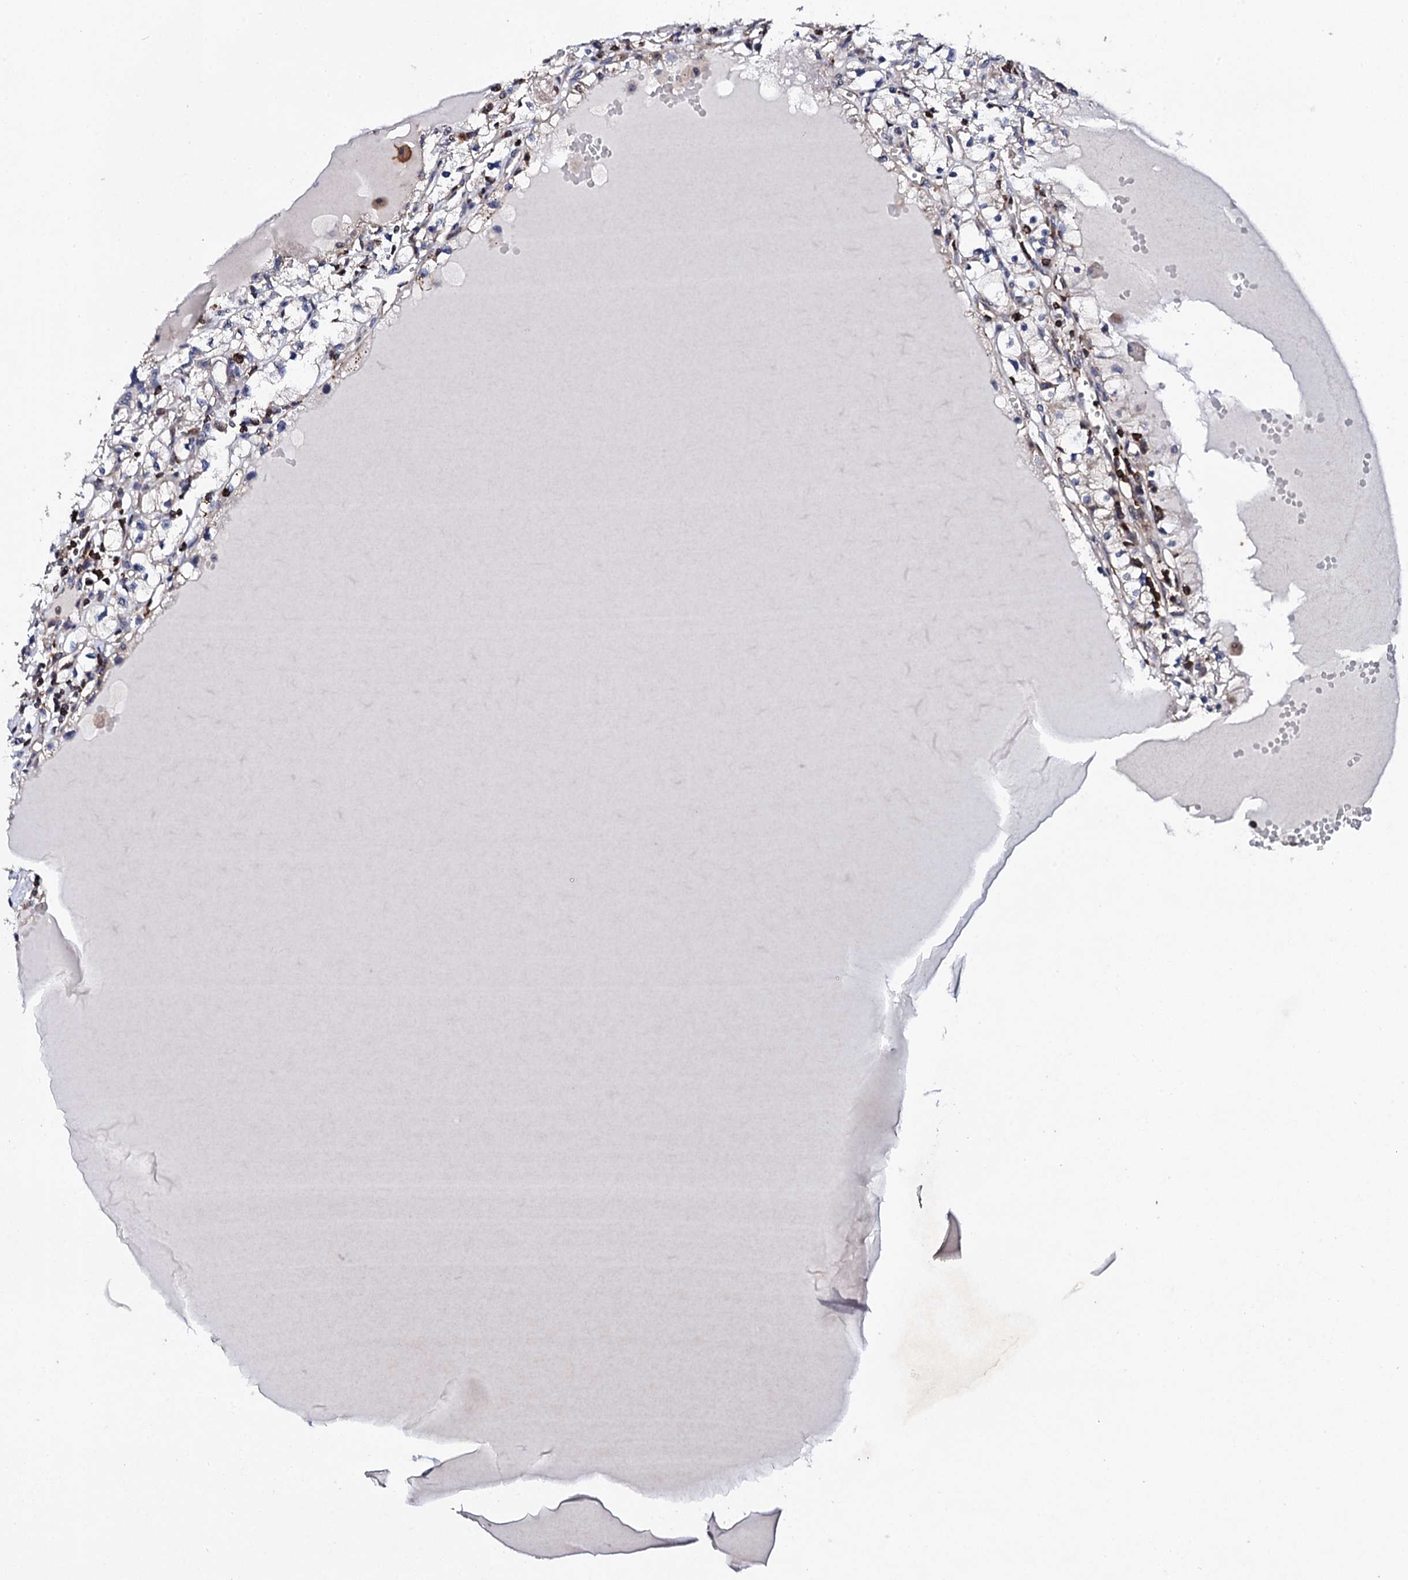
{"staining": {"intensity": "negative", "quantity": "none", "location": "none"}, "tissue": "renal cancer", "cell_type": "Tumor cells", "image_type": "cancer", "snomed": [{"axis": "morphology", "description": "Adenocarcinoma, NOS"}, {"axis": "topography", "description": "Kidney"}], "caption": "Human adenocarcinoma (renal) stained for a protein using IHC demonstrates no positivity in tumor cells.", "gene": "GTPBP4", "patient": {"sex": "male", "age": 56}}